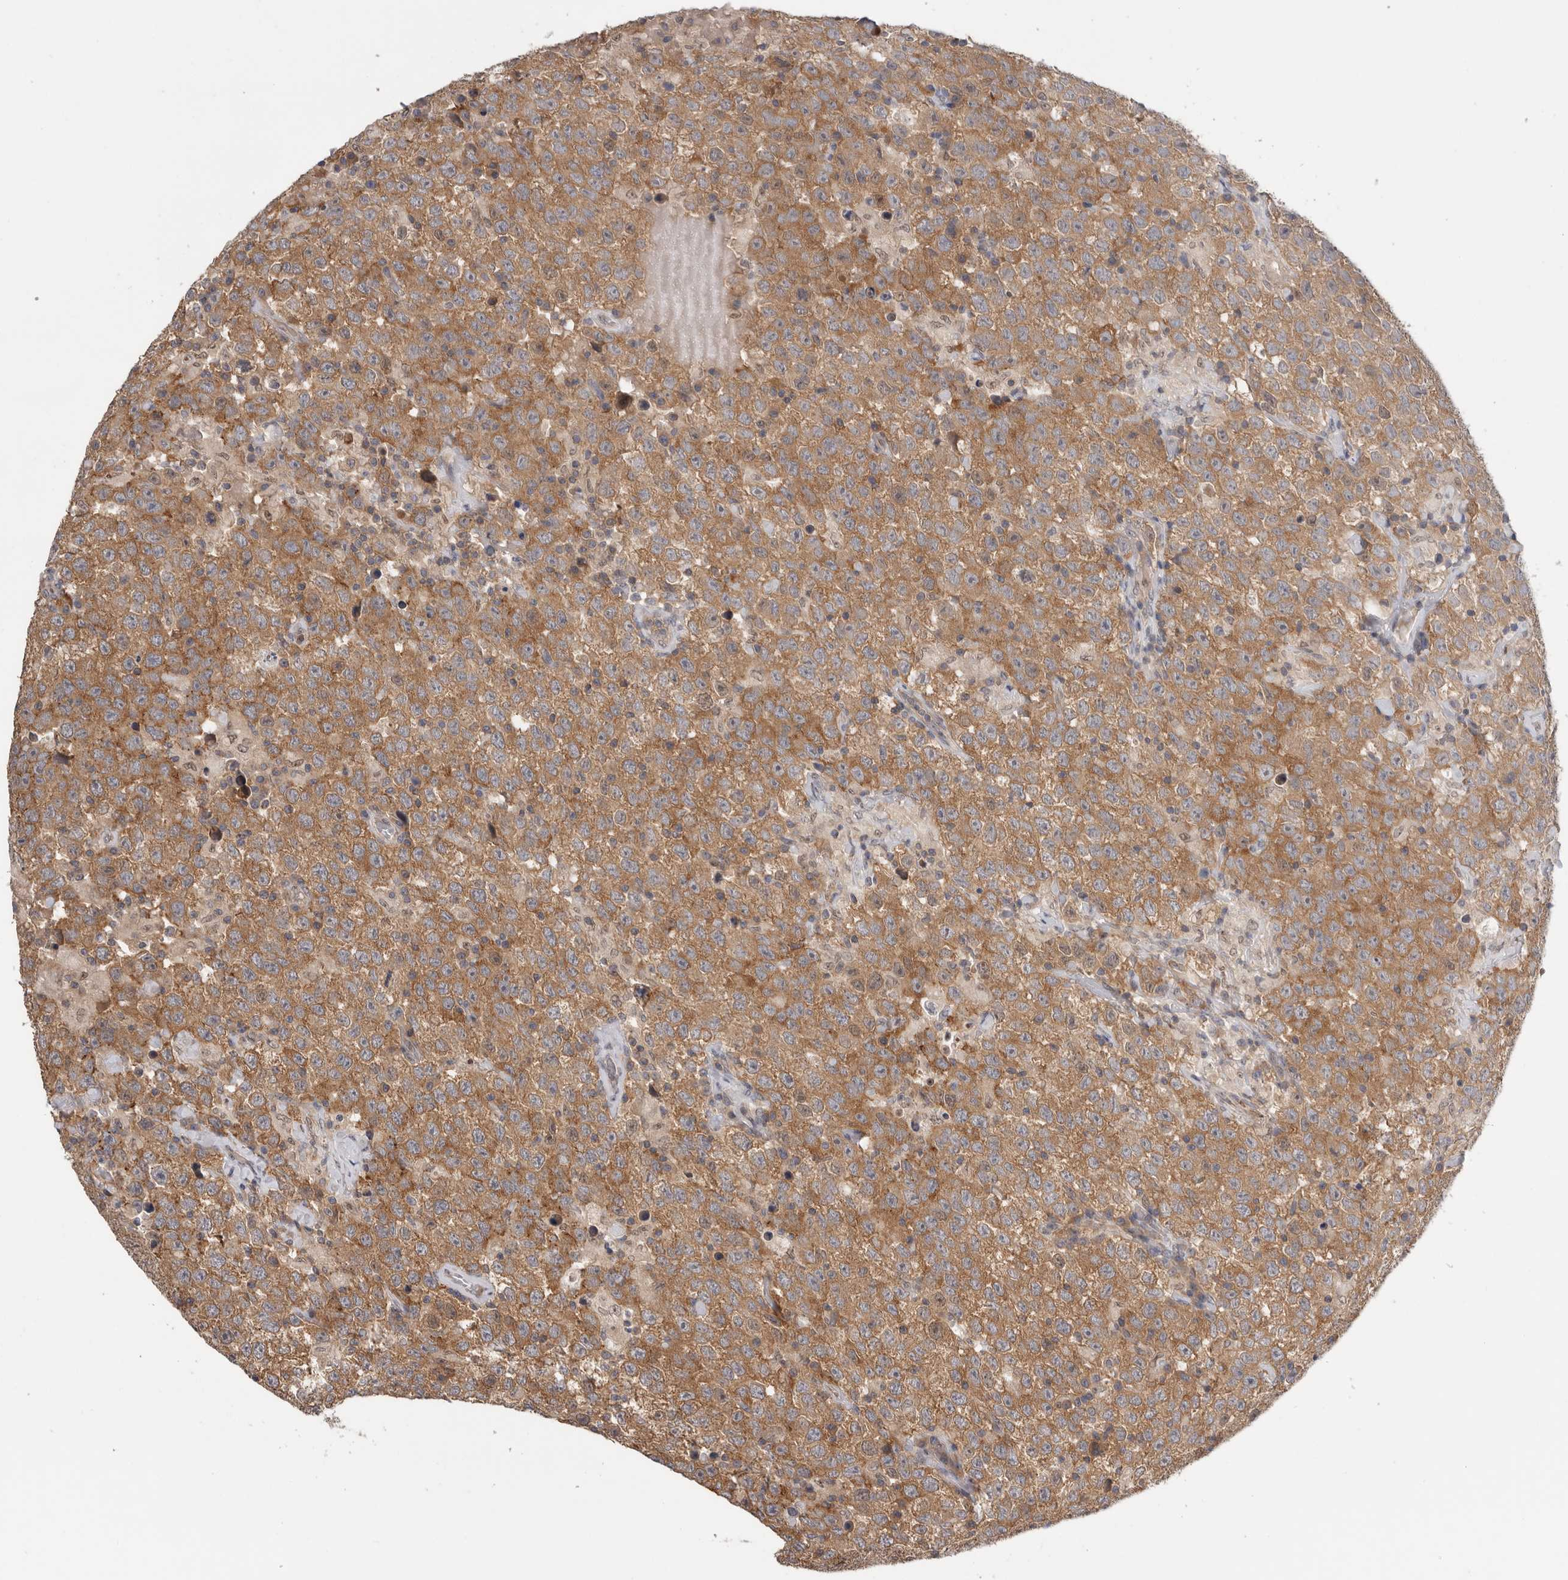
{"staining": {"intensity": "moderate", "quantity": ">75%", "location": "cytoplasmic/membranous"}, "tissue": "testis cancer", "cell_type": "Tumor cells", "image_type": "cancer", "snomed": [{"axis": "morphology", "description": "Seminoma, NOS"}, {"axis": "topography", "description": "Testis"}], "caption": "Protein staining shows moderate cytoplasmic/membranous expression in approximately >75% of tumor cells in testis cancer. Nuclei are stained in blue.", "gene": "KLK5", "patient": {"sex": "male", "age": 41}}